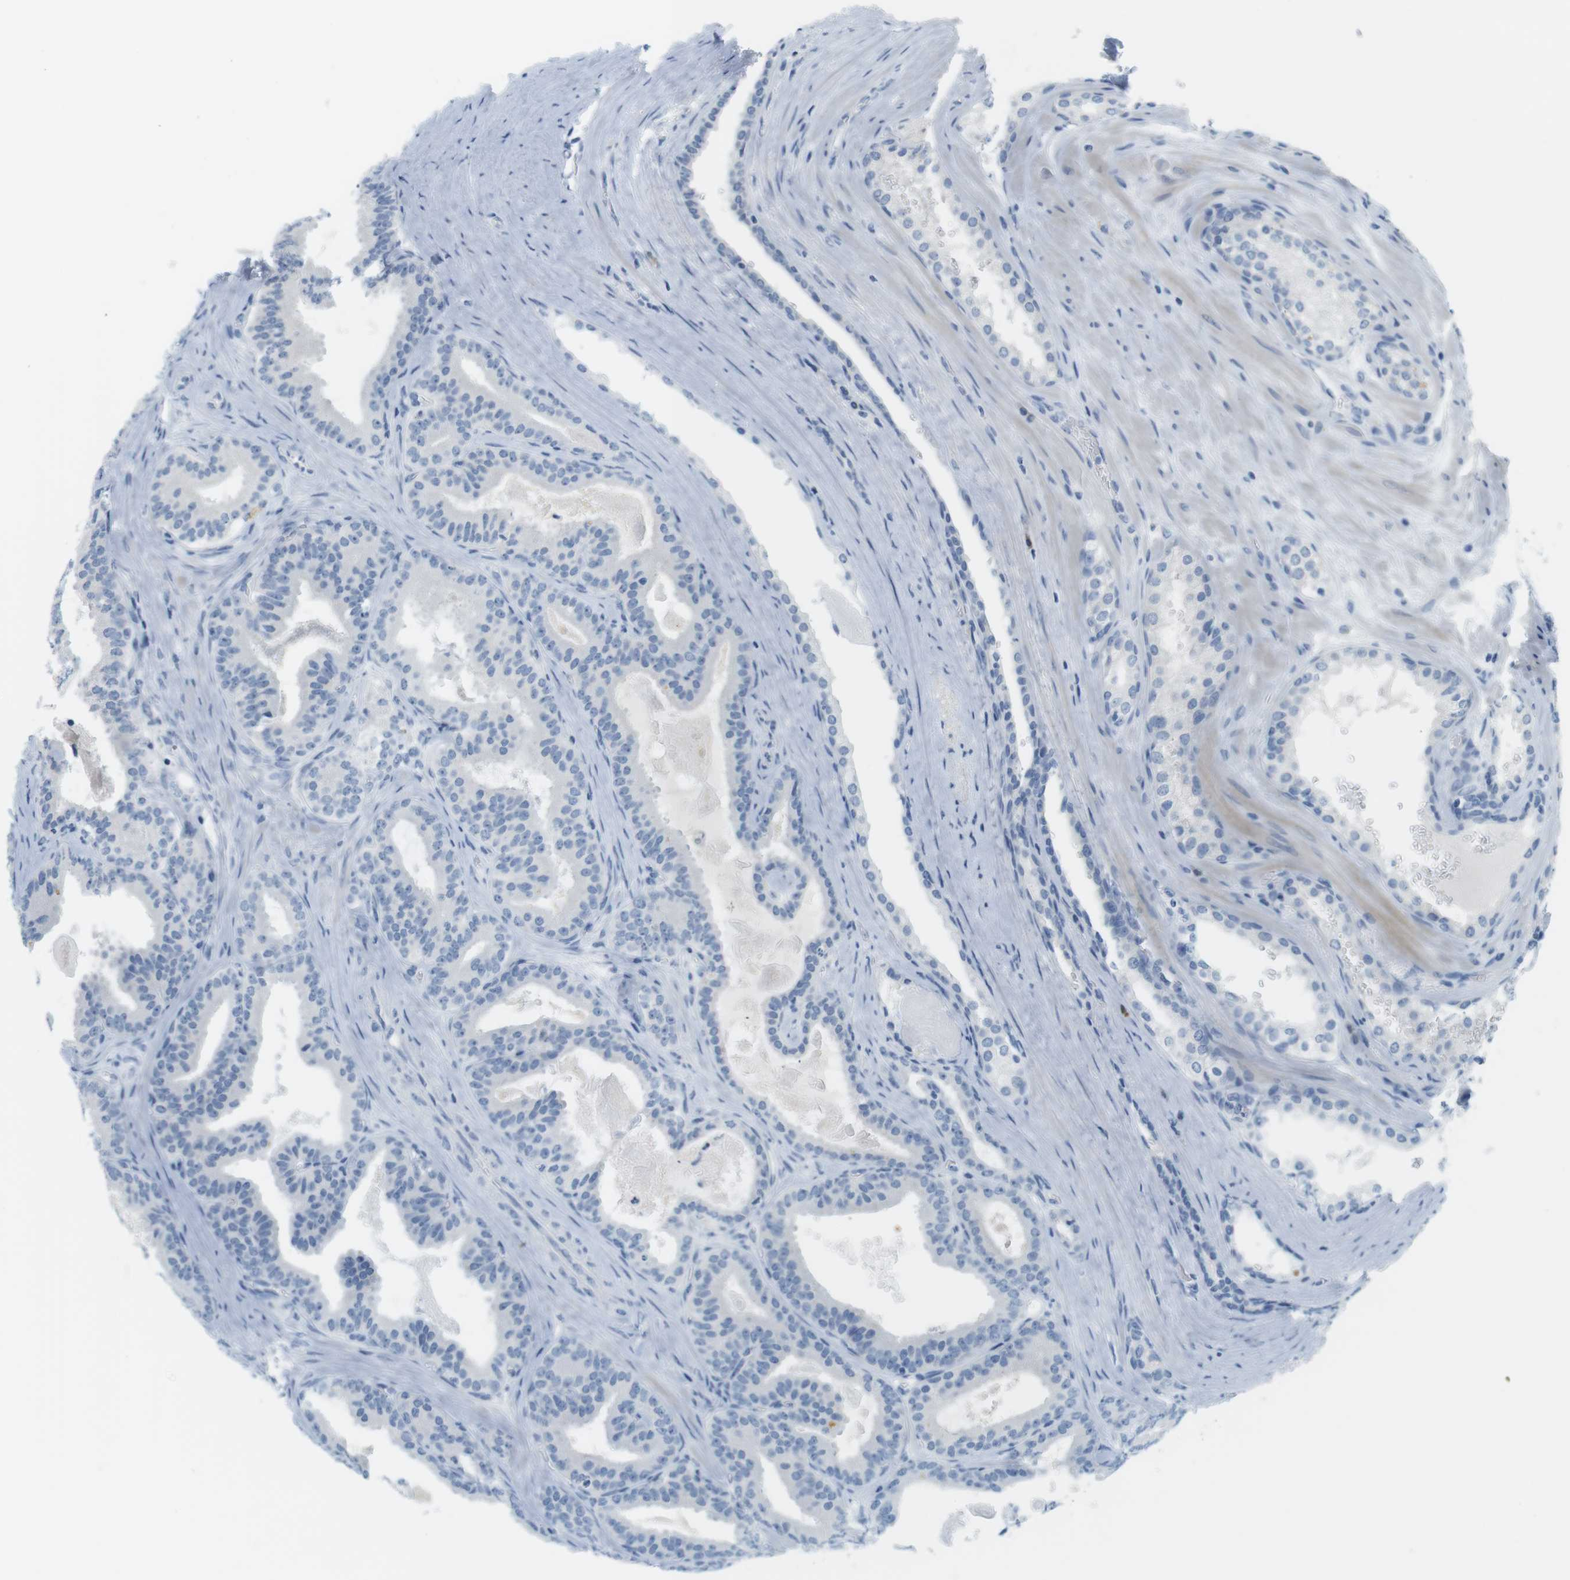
{"staining": {"intensity": "negative", "quantity": "none", "location": "none"}, "tissue": "prostate cancer", "cell_type": "Tumor cells", "image_type": "cancer", "snomed": [{"axis": "morphology", "description": "Adenocarcinoma, High grade"}, {"axis": "topography", "description": "Prostate"}], "caption": "Immunohistochemistry micrograph of neoplastic tissue: human adenocarcinoma (high-grade) (prostate) stained with DAB (3,3'-diaminobenzidine) shows no significant protein staining in tumor cells.", "gene": "CREB3L2", "patient": {"sex": "male", "age": 60}}